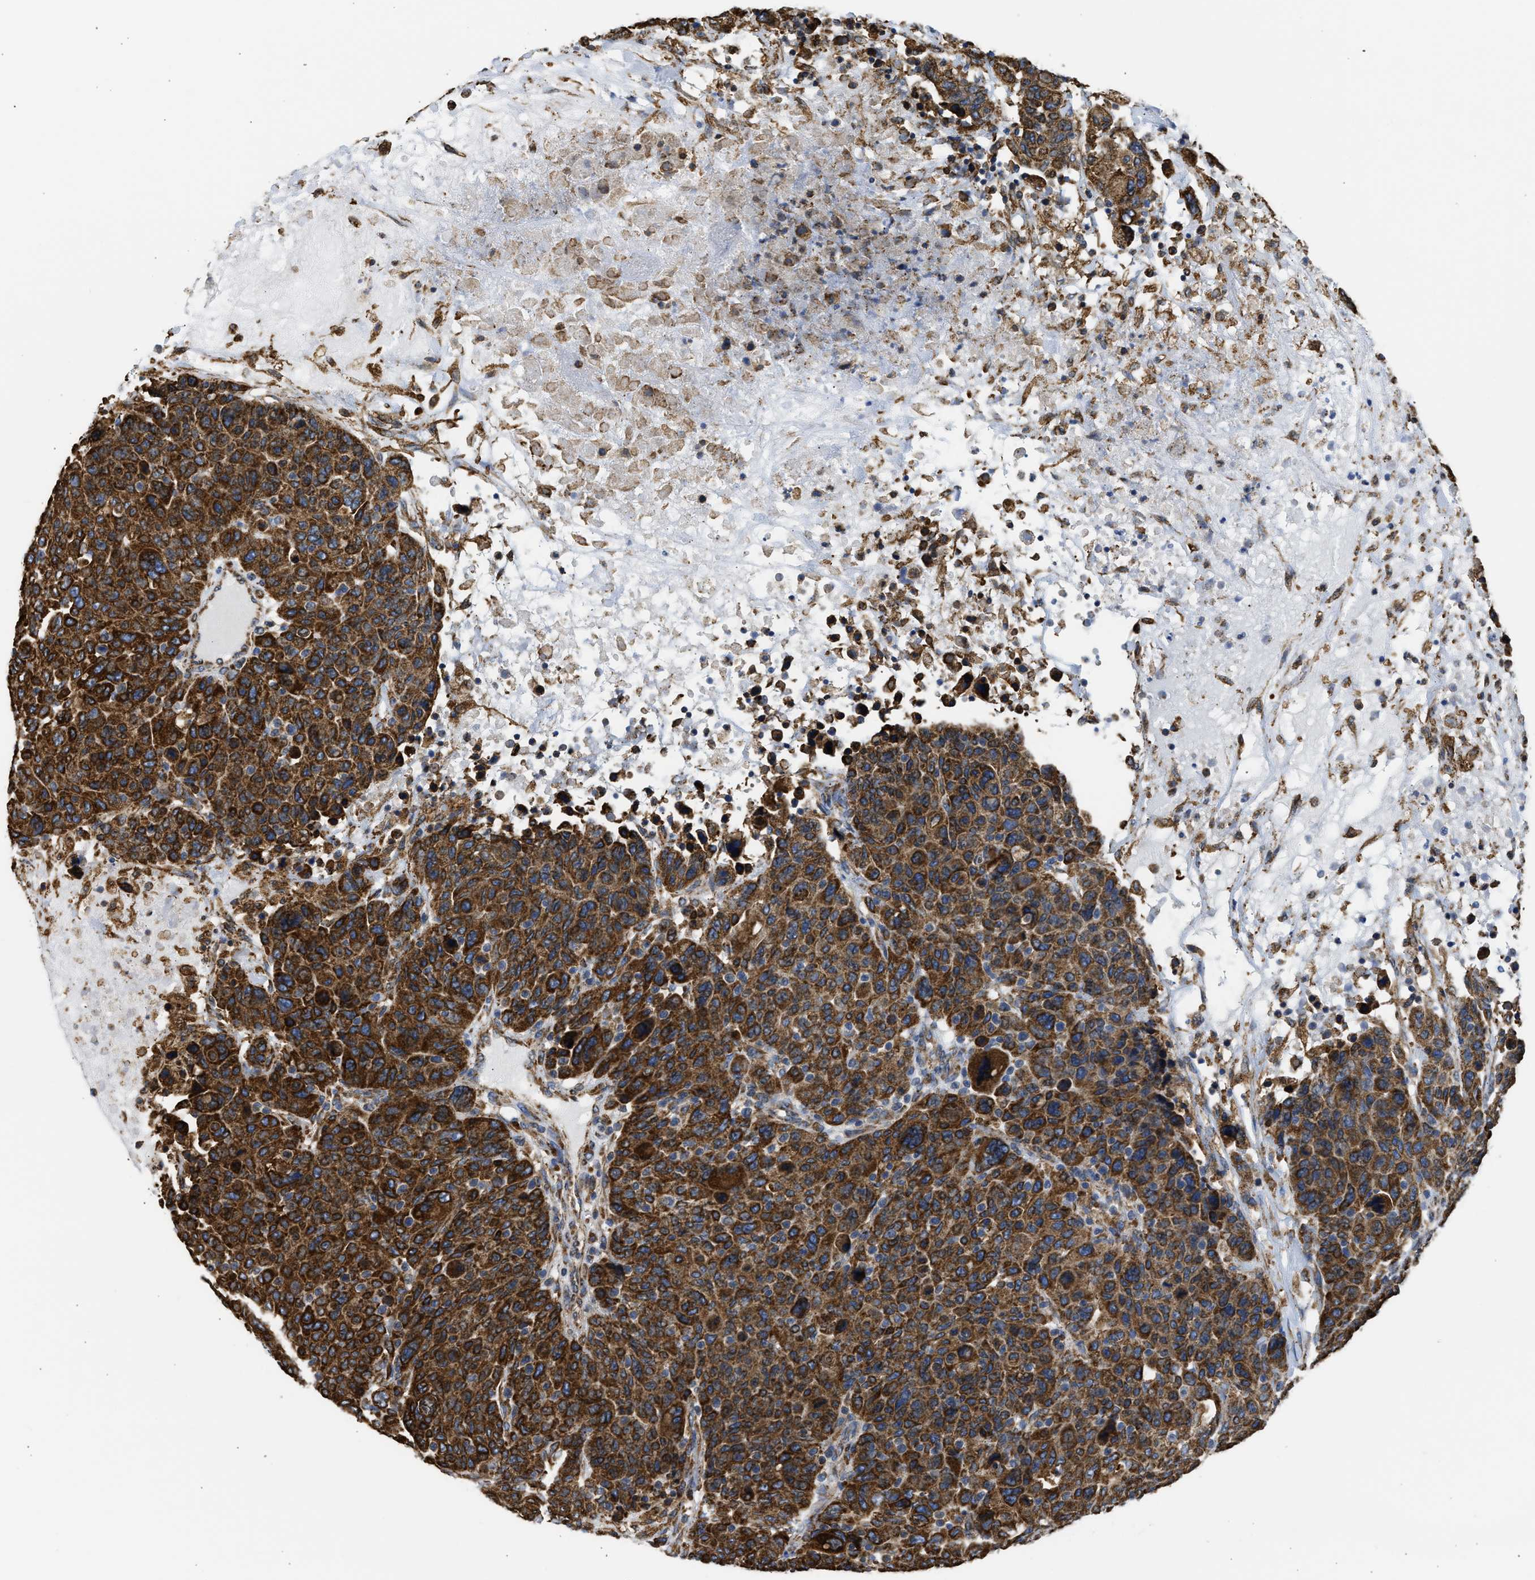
{"staining": {"intensity": "strong", "quantity": ">75%", "location": "cytoplasmic/membranous"}, "tissue": "breast cancer", "cell_type": "Tumor cells", "image_type": "cancer", "snomed": [{"axis": "morphology", "description": "Duct carcinoma"}, {"axis": "topography", "description": "Breast"}], "caption": "Immunohistochemistry (DAB) staining of breast cancer (infiltrating ductal carcinoma) shows strong cytoplasmic/membranous protein expression in about >75% of tumor cells.", "gene": "CYCS", "patient": {"sex": "female", "age": 37}}